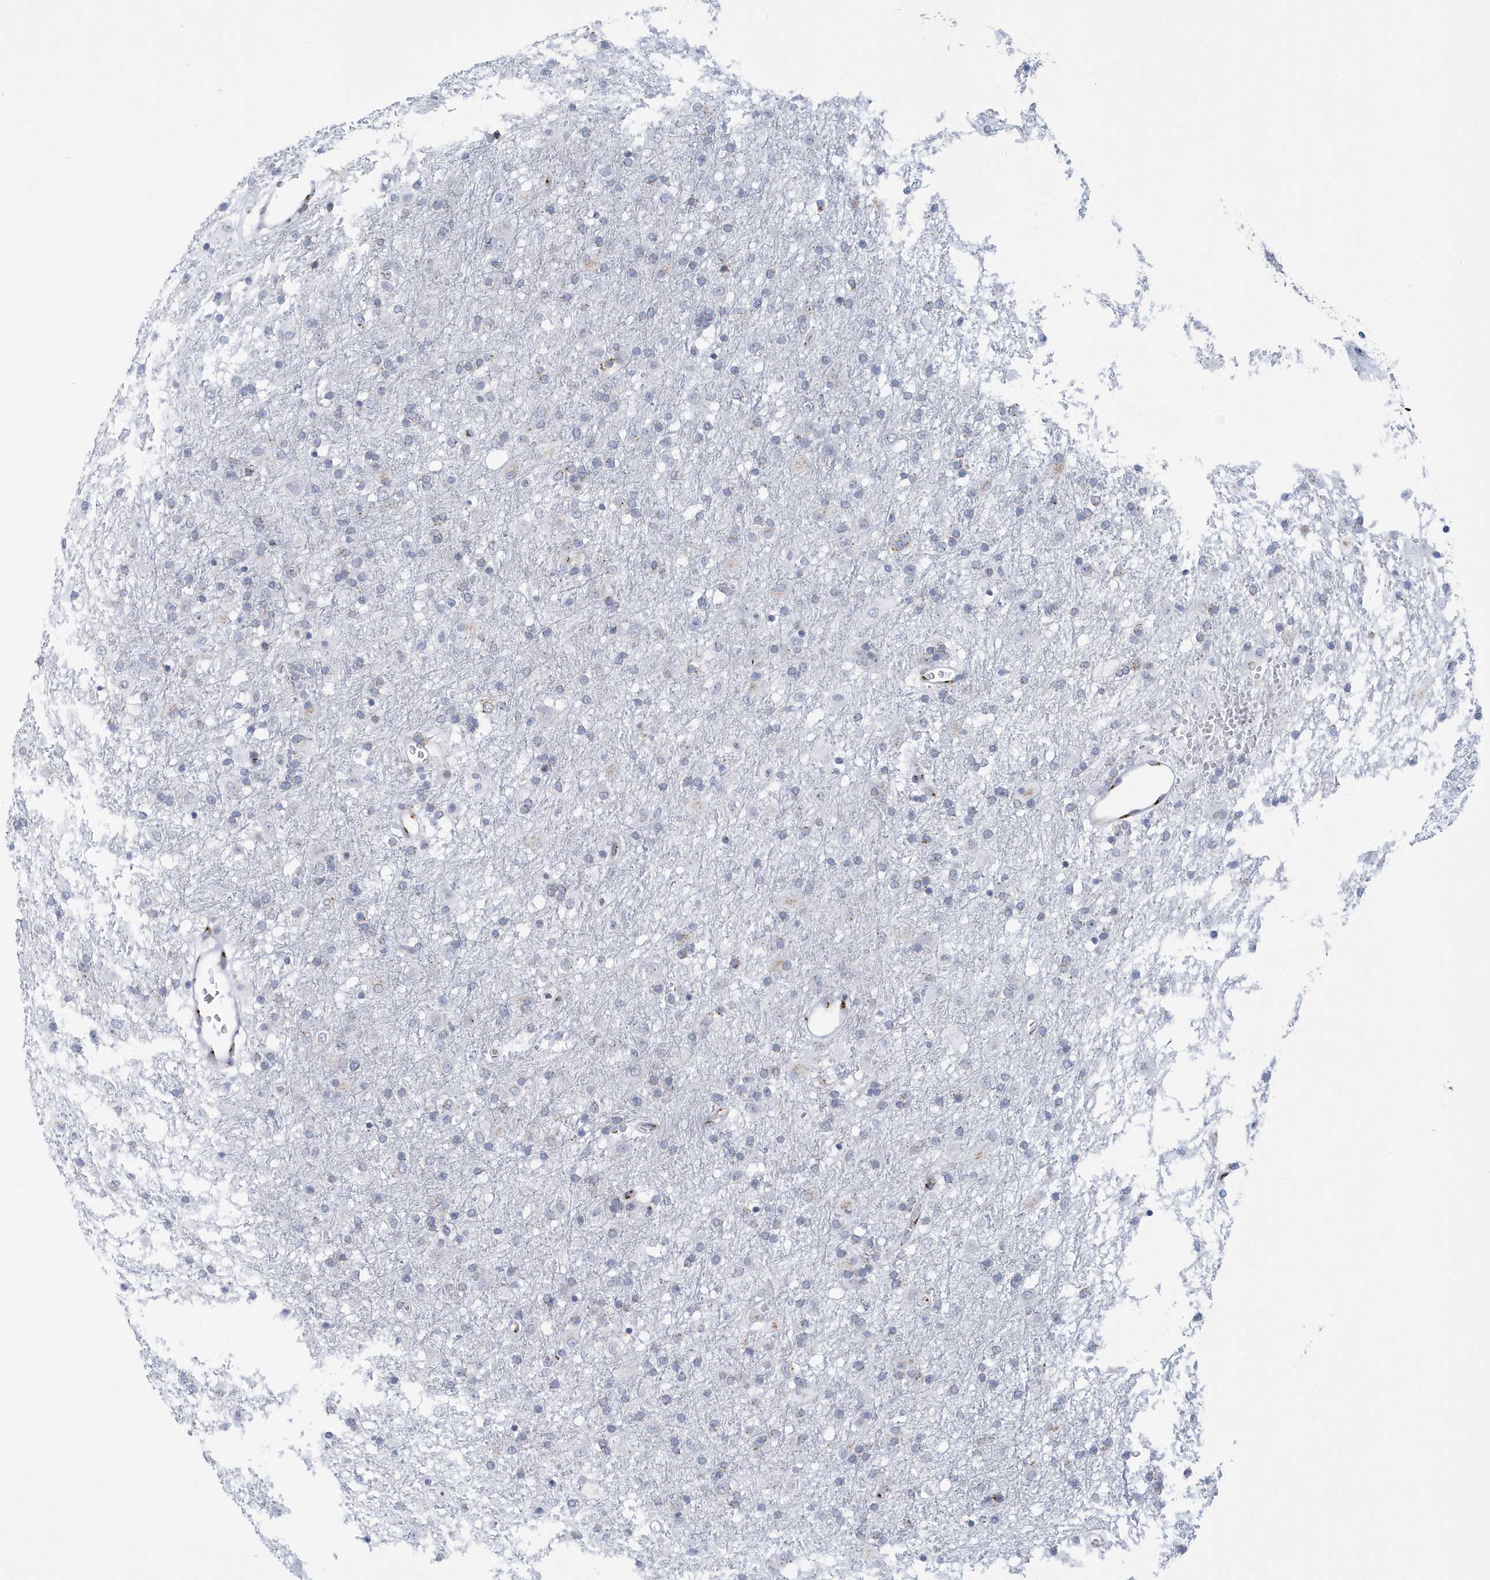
{"staining": {"intensity": "negative", "quantity": "none", "location": "none"}, "tissue": "glioma", "cell_type": "Tumor cells", "image_type": "cancer", "snomed": [{"axis": "morphology", "description": "Glioma, malignant, Low grade"}, {"axis": "topography", "description": "Brain"}], "caption": "Immunohistochemistry micrograph of glioma stained for a protein (brown), which exhibits no staining in tumor cells.", "gene": "SLX9", "patient": {"sex": "male", "age": 65}}